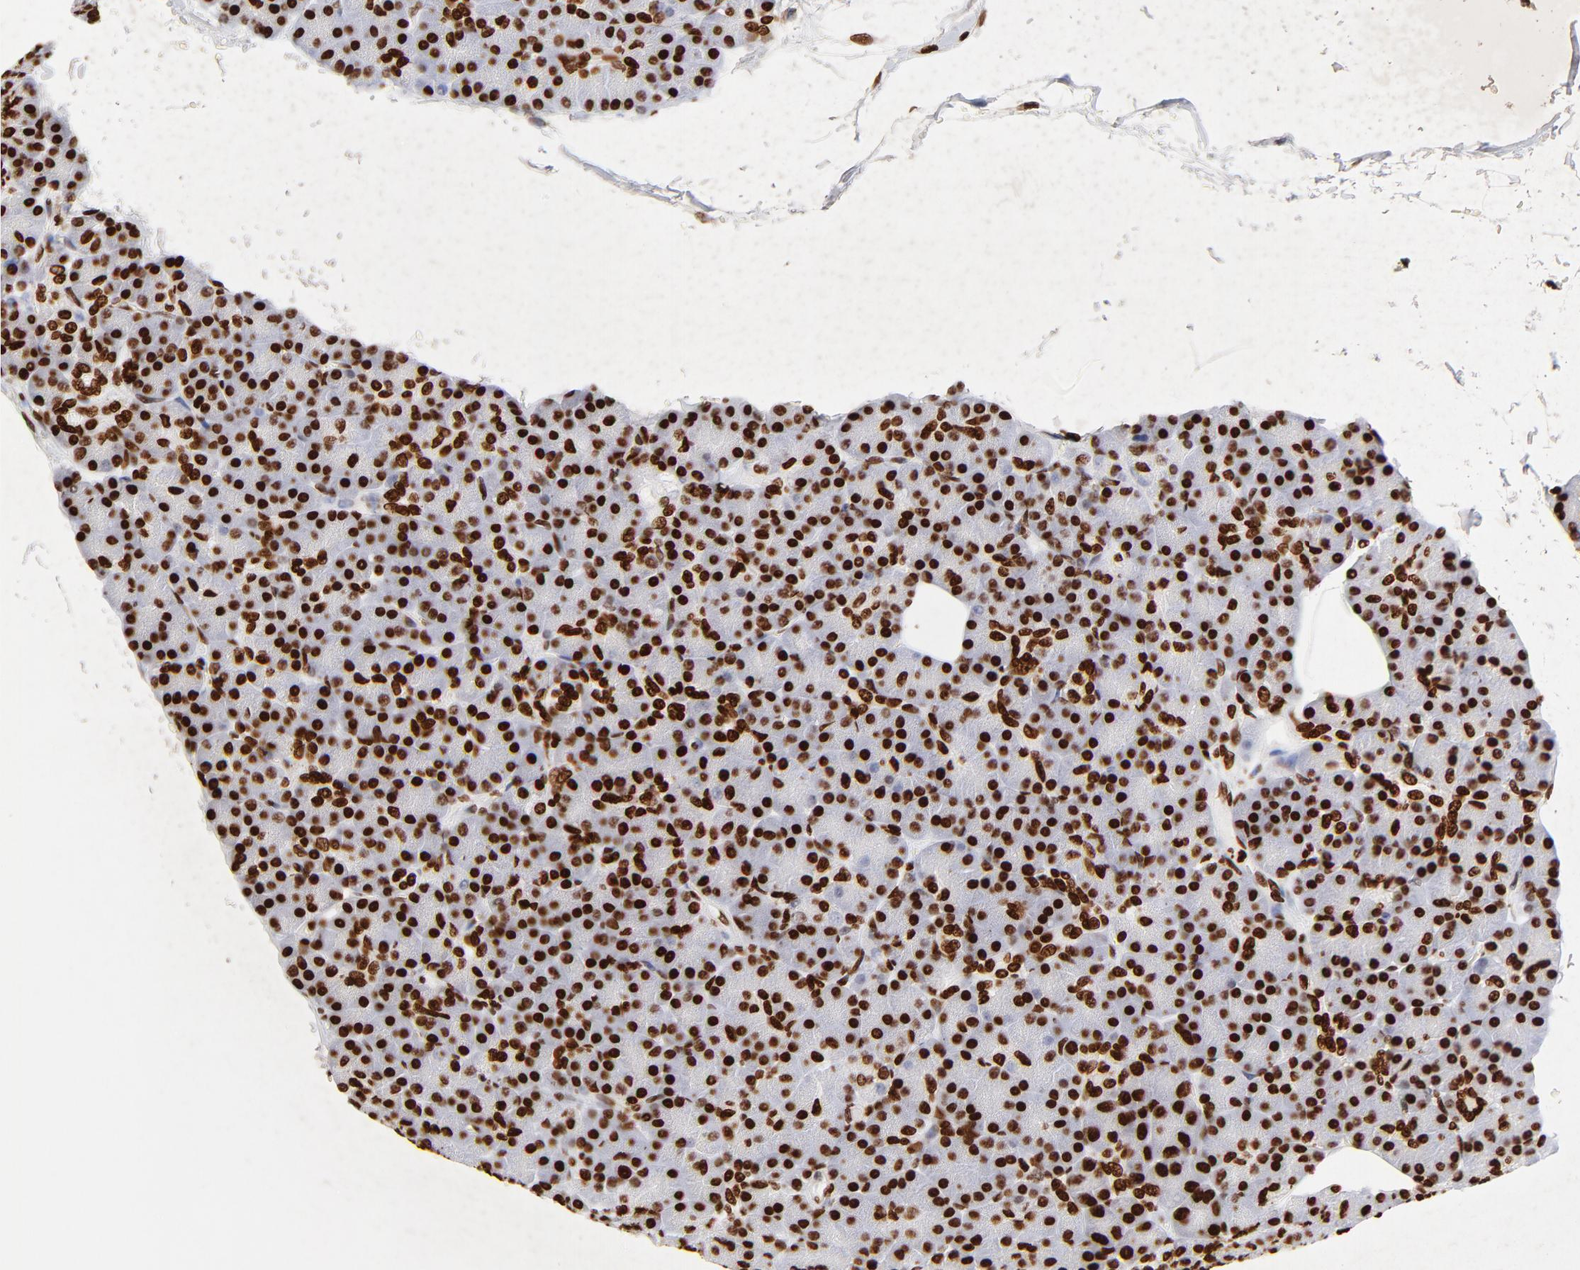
{"staining": {"intensity": "strong", "quantity": ">75%", "location": "nuclear"}, "tissue": "pancreas", "cell_type": "Exocrine glandular cells", "image_type": "normal", "snomed": [{"axis": "morphology", "description": "Normal tissue, NOS"}, {"axis": "topography", "description": "Pancreas"}], "caption": "Pancreas stained with immunohistochemistry demonstrates strong nuclear expression in approximately >75% of exocrine glandular cells. The staining was performed using DAB to visualize the protein expression in brown, while the nuclei were stained in blue with hematoxylin (Magnification: 20x).", "gene": "FBH1", "patient": {"sex": "female", "age": 43}}